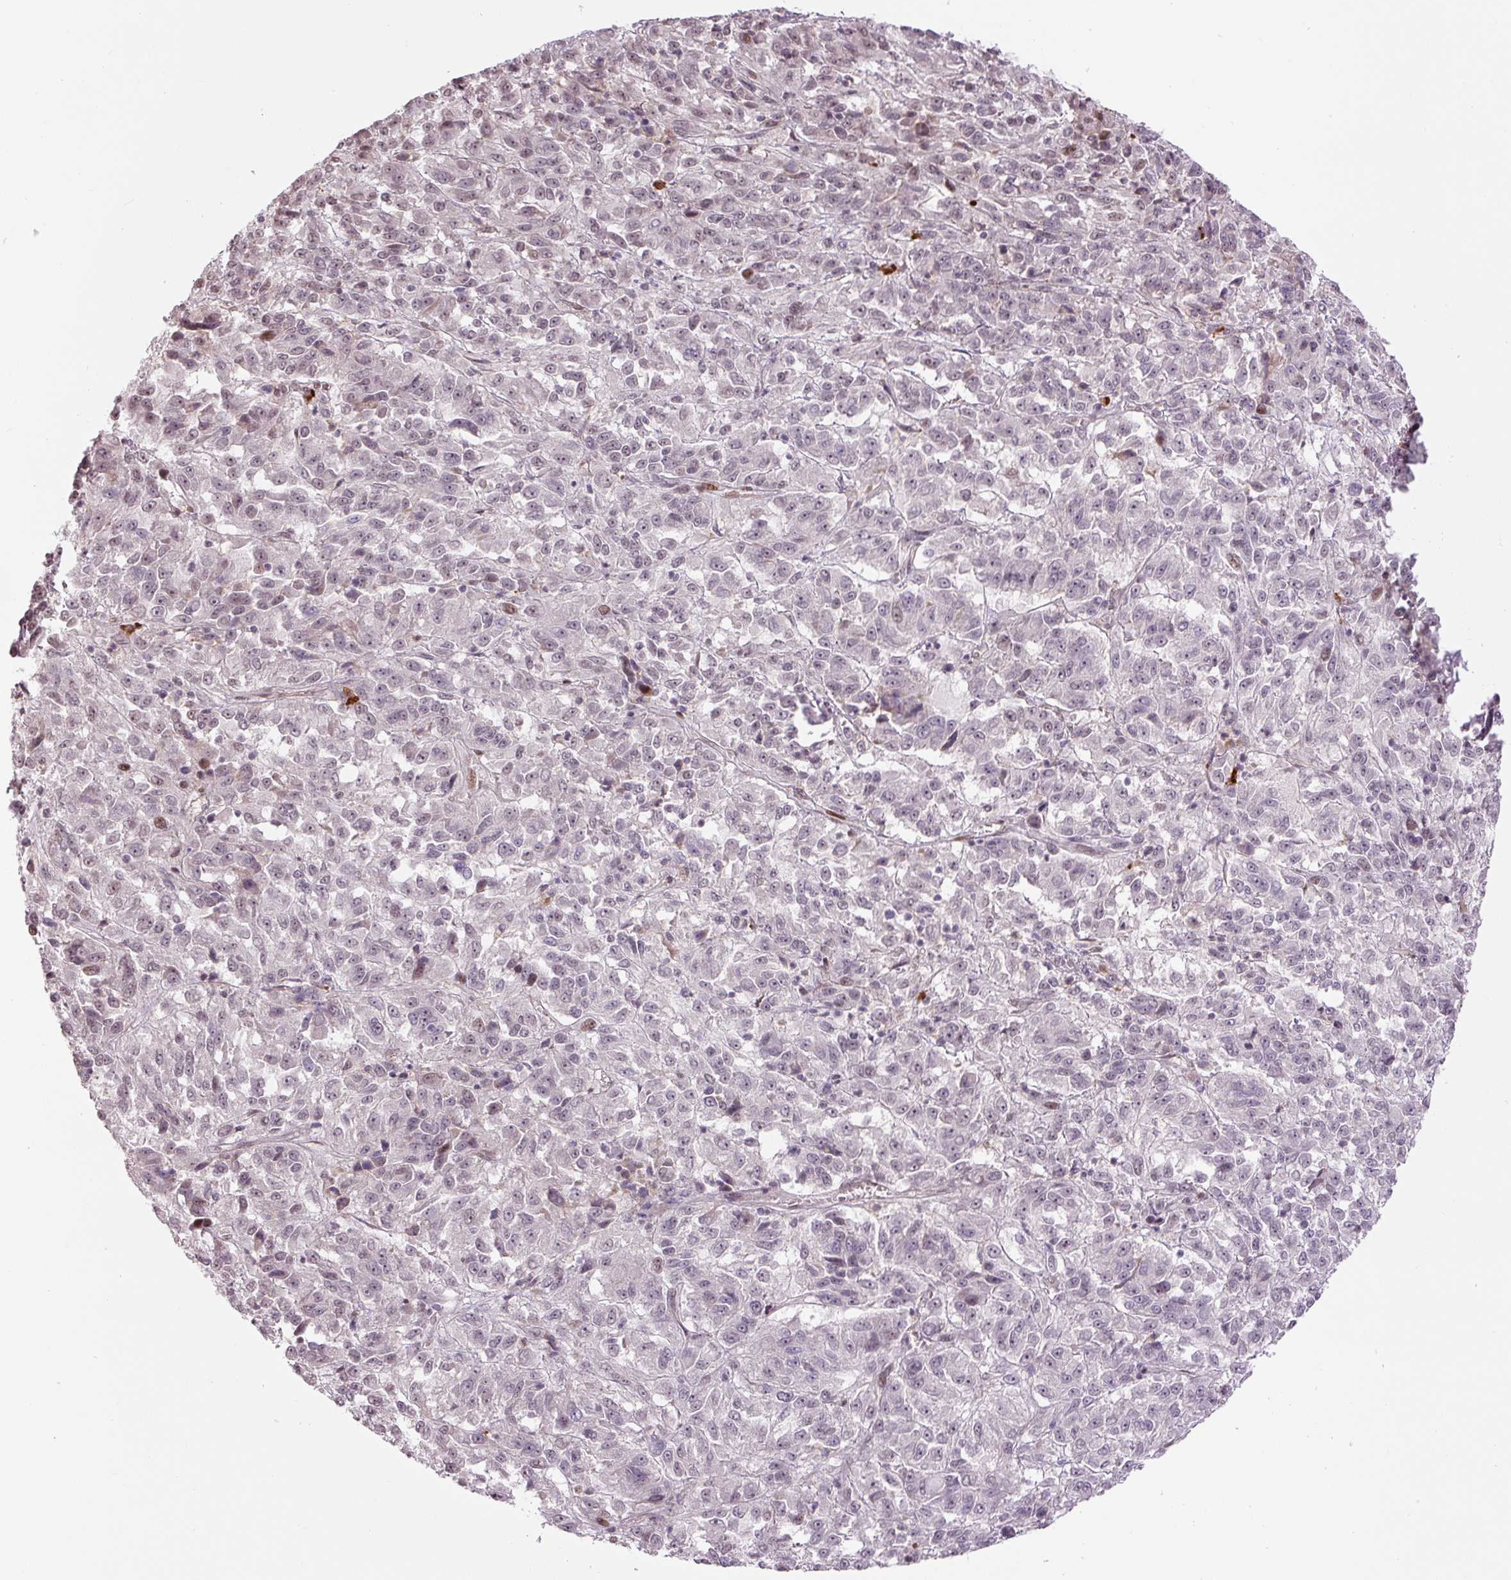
{"staining": {"intensity": "moderate", "quantity": "<25%", "location": "nuclear"}, "tissue": "melanoma", "cell_type": "Tumor cells", "image_type": "cancer", "snomed": [{"axis": "morphology", "description": "Malignant melanoma, Metastatic site"}, {"axis": "topography", "description": "Lung"}], "caption": "Immunohistochemical staining of malignant melanoma (metastatic site) demonstrates low levels of moderate nuclear protein staining in about <25% of tumor cells.", "gene": "TCFL5", "patient": {"sex": "male", "age": 64}}